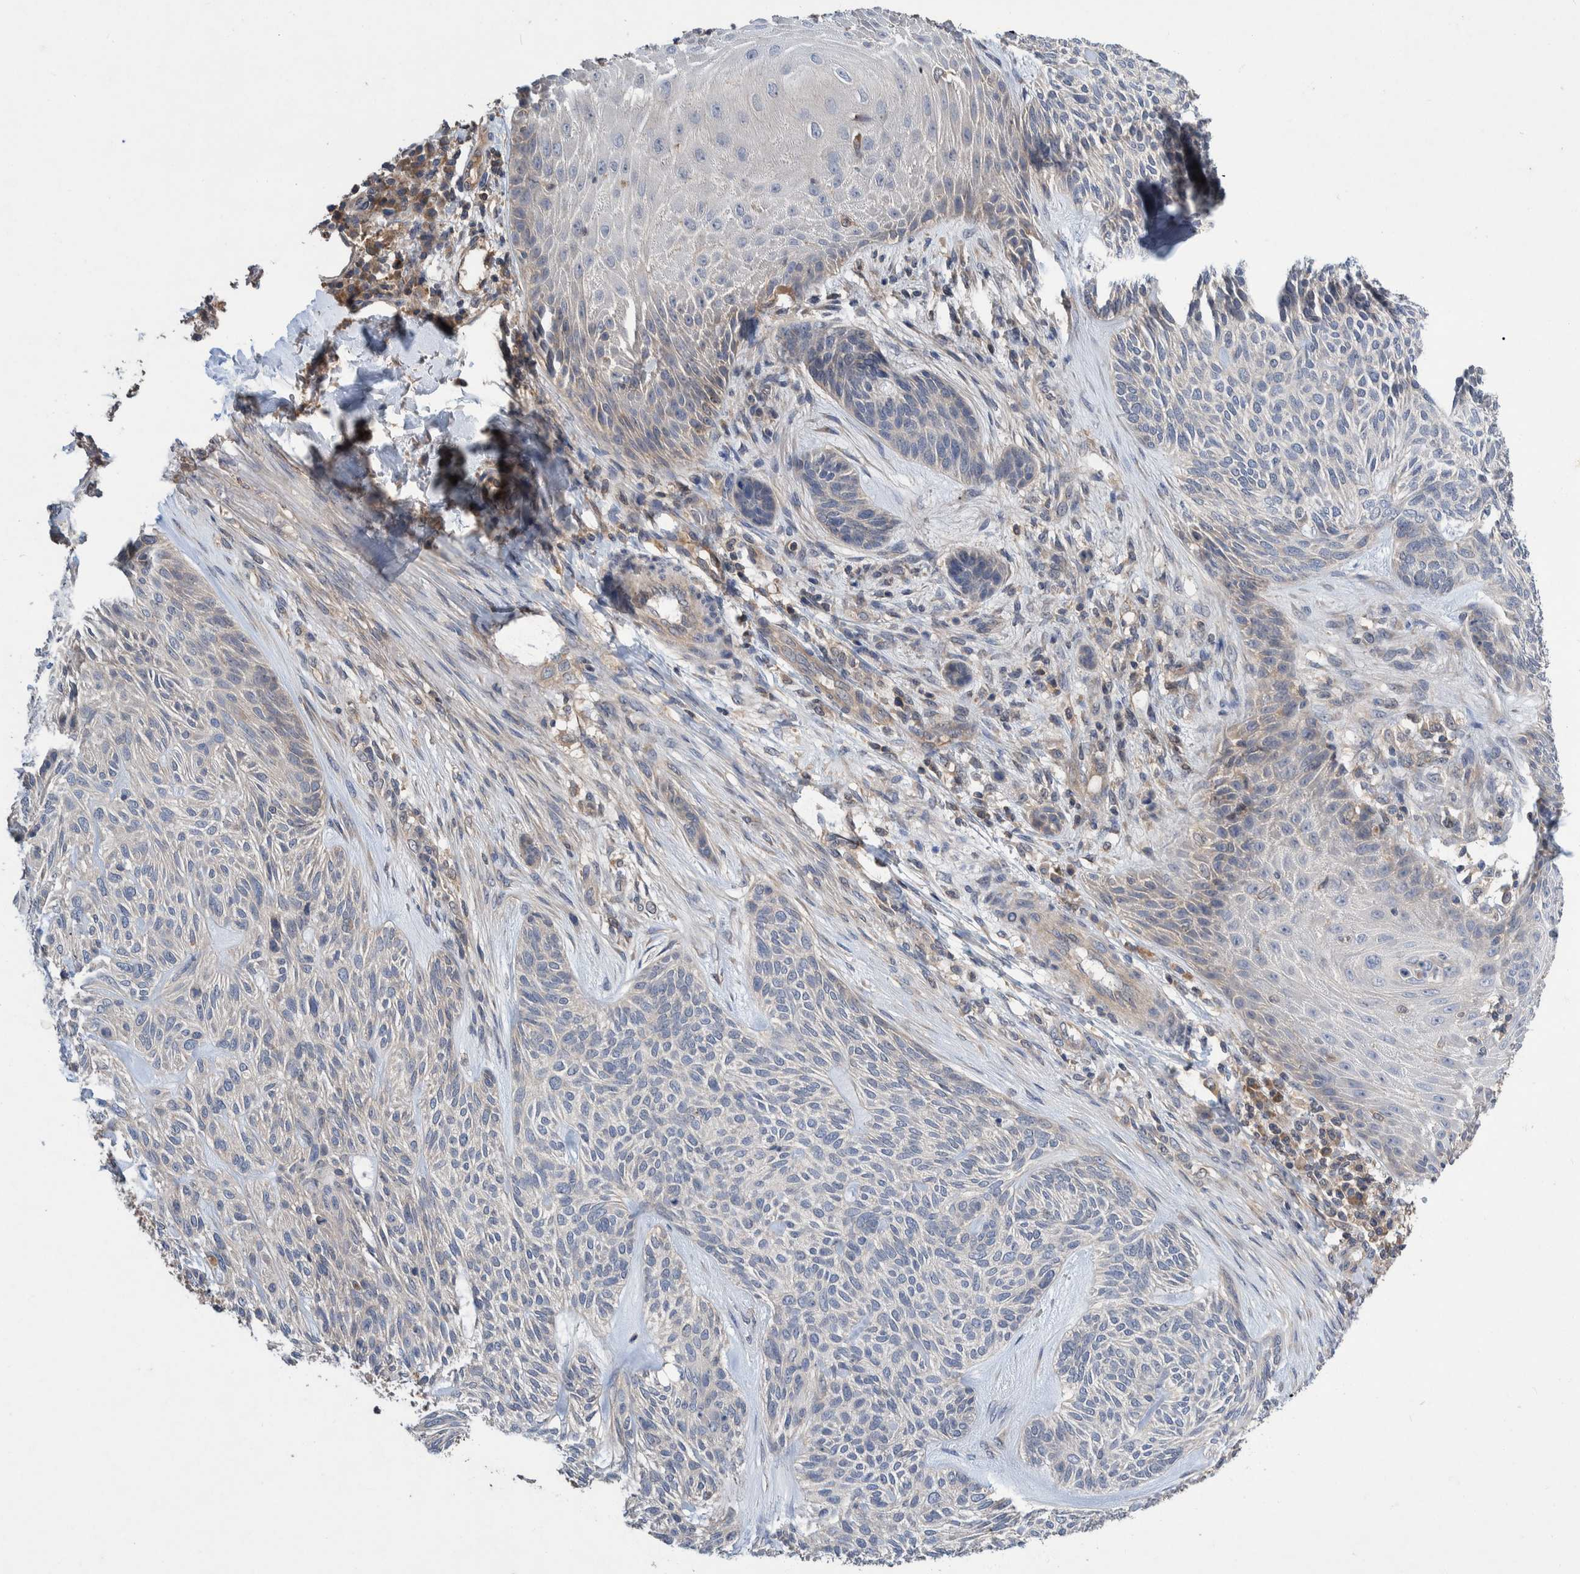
{"staining": {"intensity": "negative", "quantity": "none", "location": "none"}, "tissue": "skin cancer", "cell_type": "Tumor cells", "image_type": "cancer", "snomed": [{"axis": "morphology", "description": "Basal cell carcinoma"}, {"axis": "topography", "description": "Skin"}], "caption": "The immunohistochemistry histopathology image has no significant positivity in tumor cells of skin cancer tissue.", "gene": "PLPBP", "patient": {"sex": "male", "age": 55}}